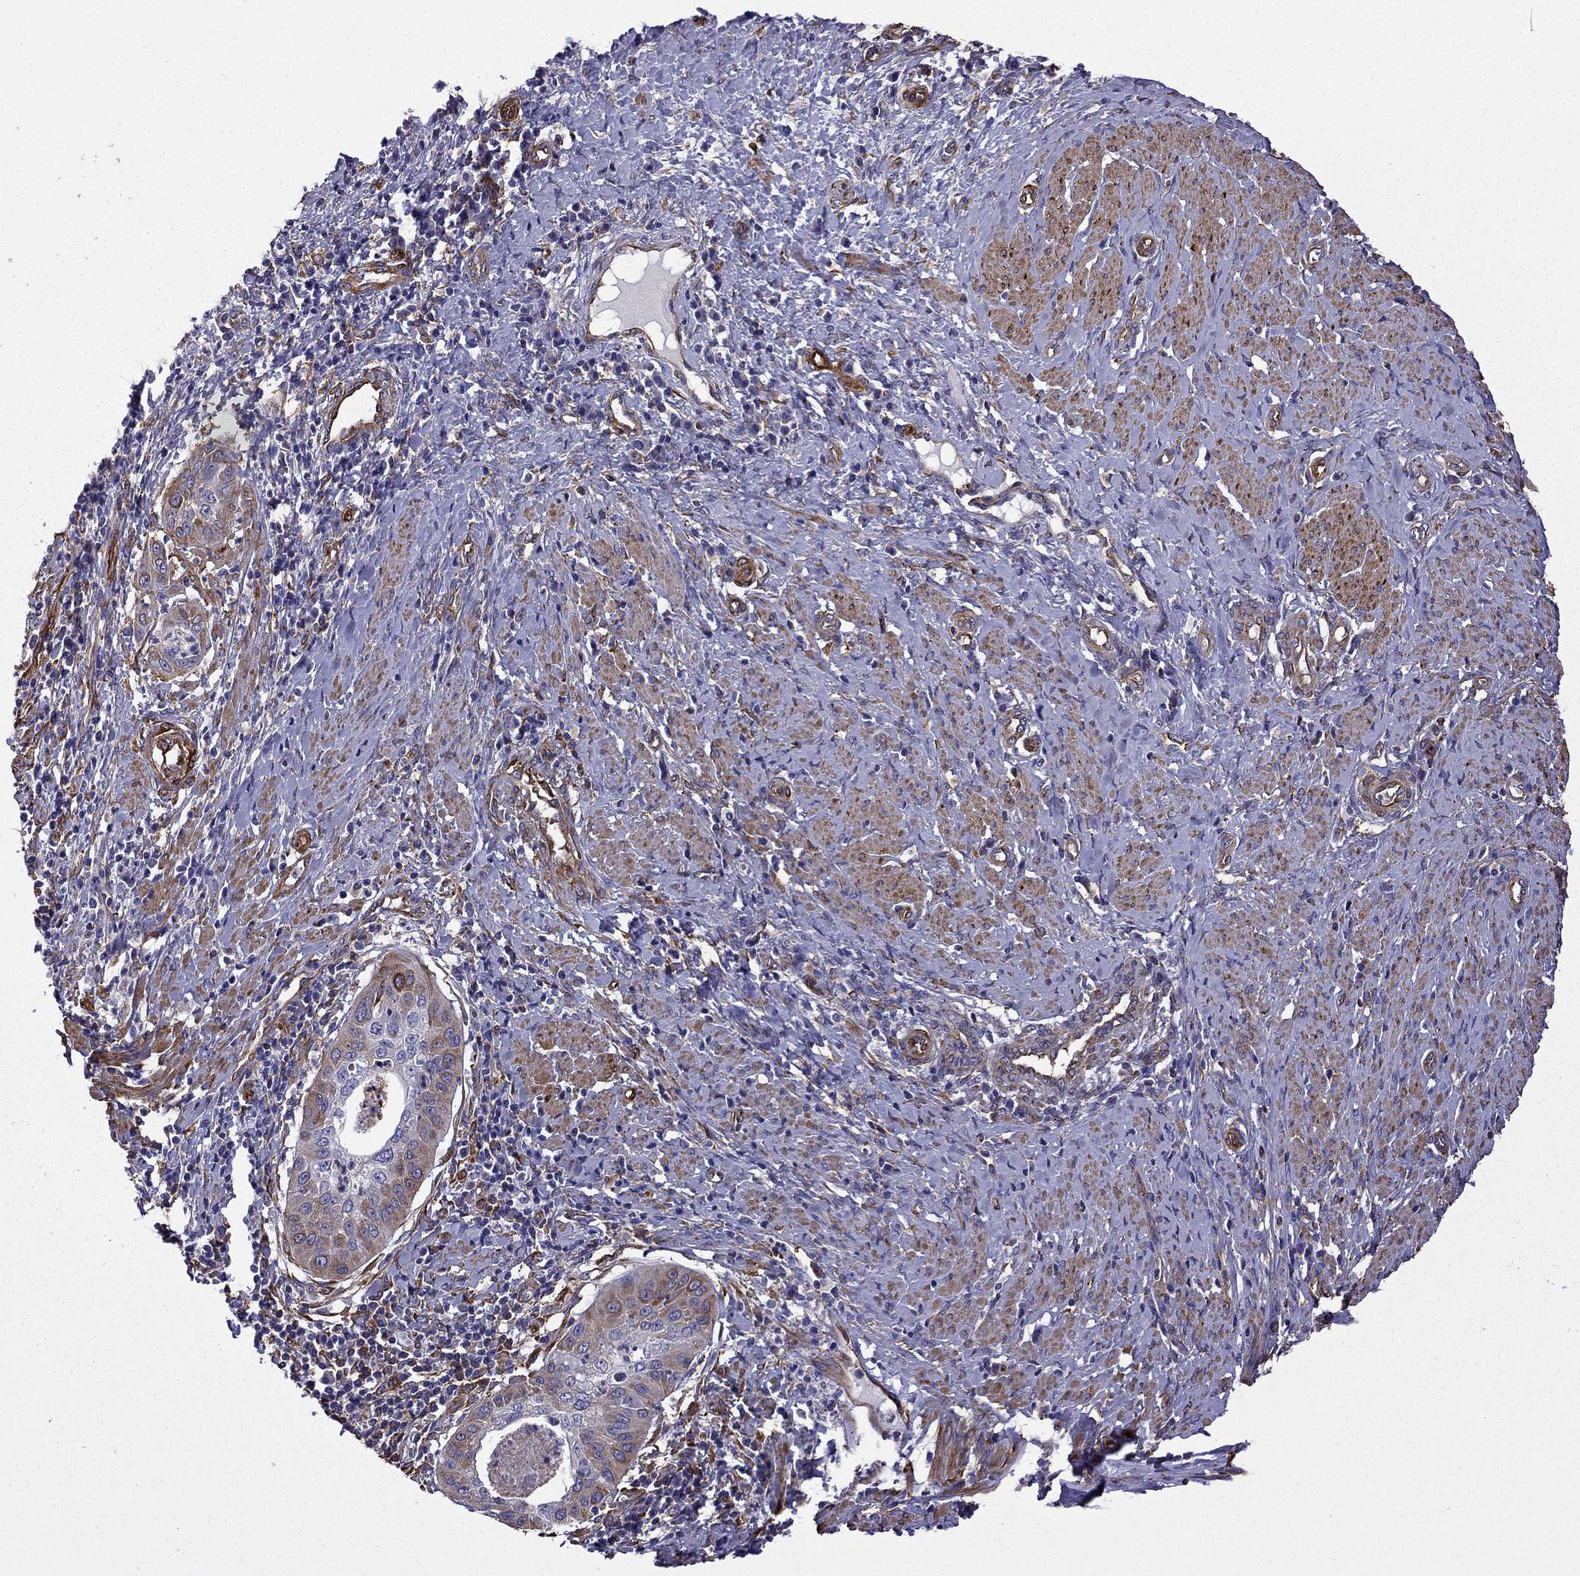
{"staining": {"intensity": "moderate", "quantity": ">75%", "location": "cytoplasmic/membranous"}, "tissue": "cervical cancer", "cell_type": "Tumor cells", "image_type": "cancer", "snomed": [{"axis": "morphology", "description": "Squamous cell carcinoma, NOS"}, {"axis": "topography", "description": "Cervix"}], "caption": "Cervical cancer (squamous cell carcinoma) stained for a protein (brown) reveals moderate cytoplasmic/membranous positive staining in approximately >75% of tumor cells.", "gene": "MAP4", "patient": {"sex": "female", "age": 39}}